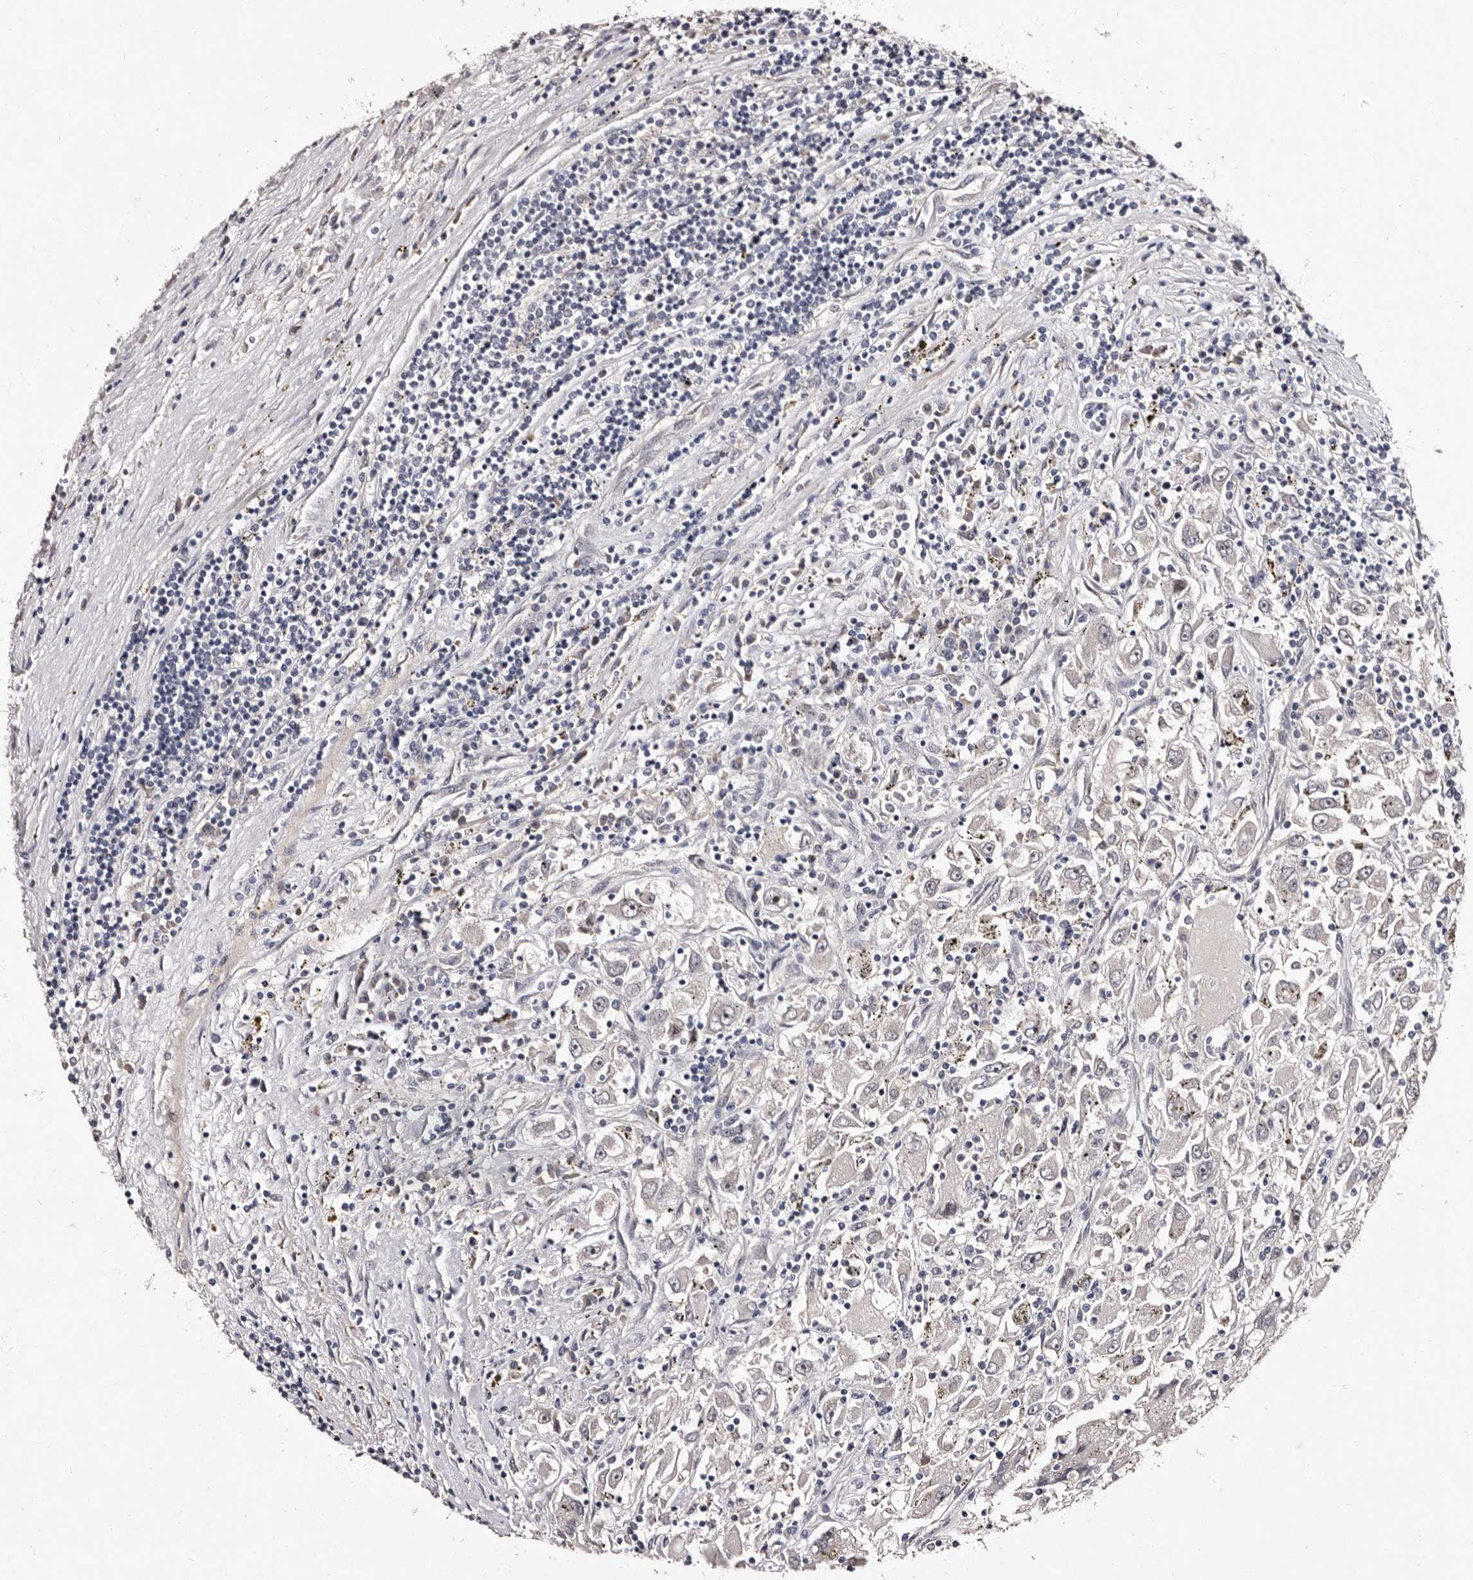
{"staining": {"intensity": "negative", "quantity": "none", "location": "none"}, "tissue": "renal cancer", "cell_type": "Tumor cells", "image_type": "cancer", "snomed": [{"axis": "morphology", "description": "Adenocarcinoma, NOS"}, {"axis": "topography", "description": "Kidney"}], "caption": "Immunohistochemistry (IHC) micrograph of neoplastic tissue: human adenocarcinoma (renal) stained with DAB (3,3'-diaminobenzidine) displays no significant protein staining in tumor cells.", "gene": "LANCL2", "patient": {"sex": "female", "age": 52}}